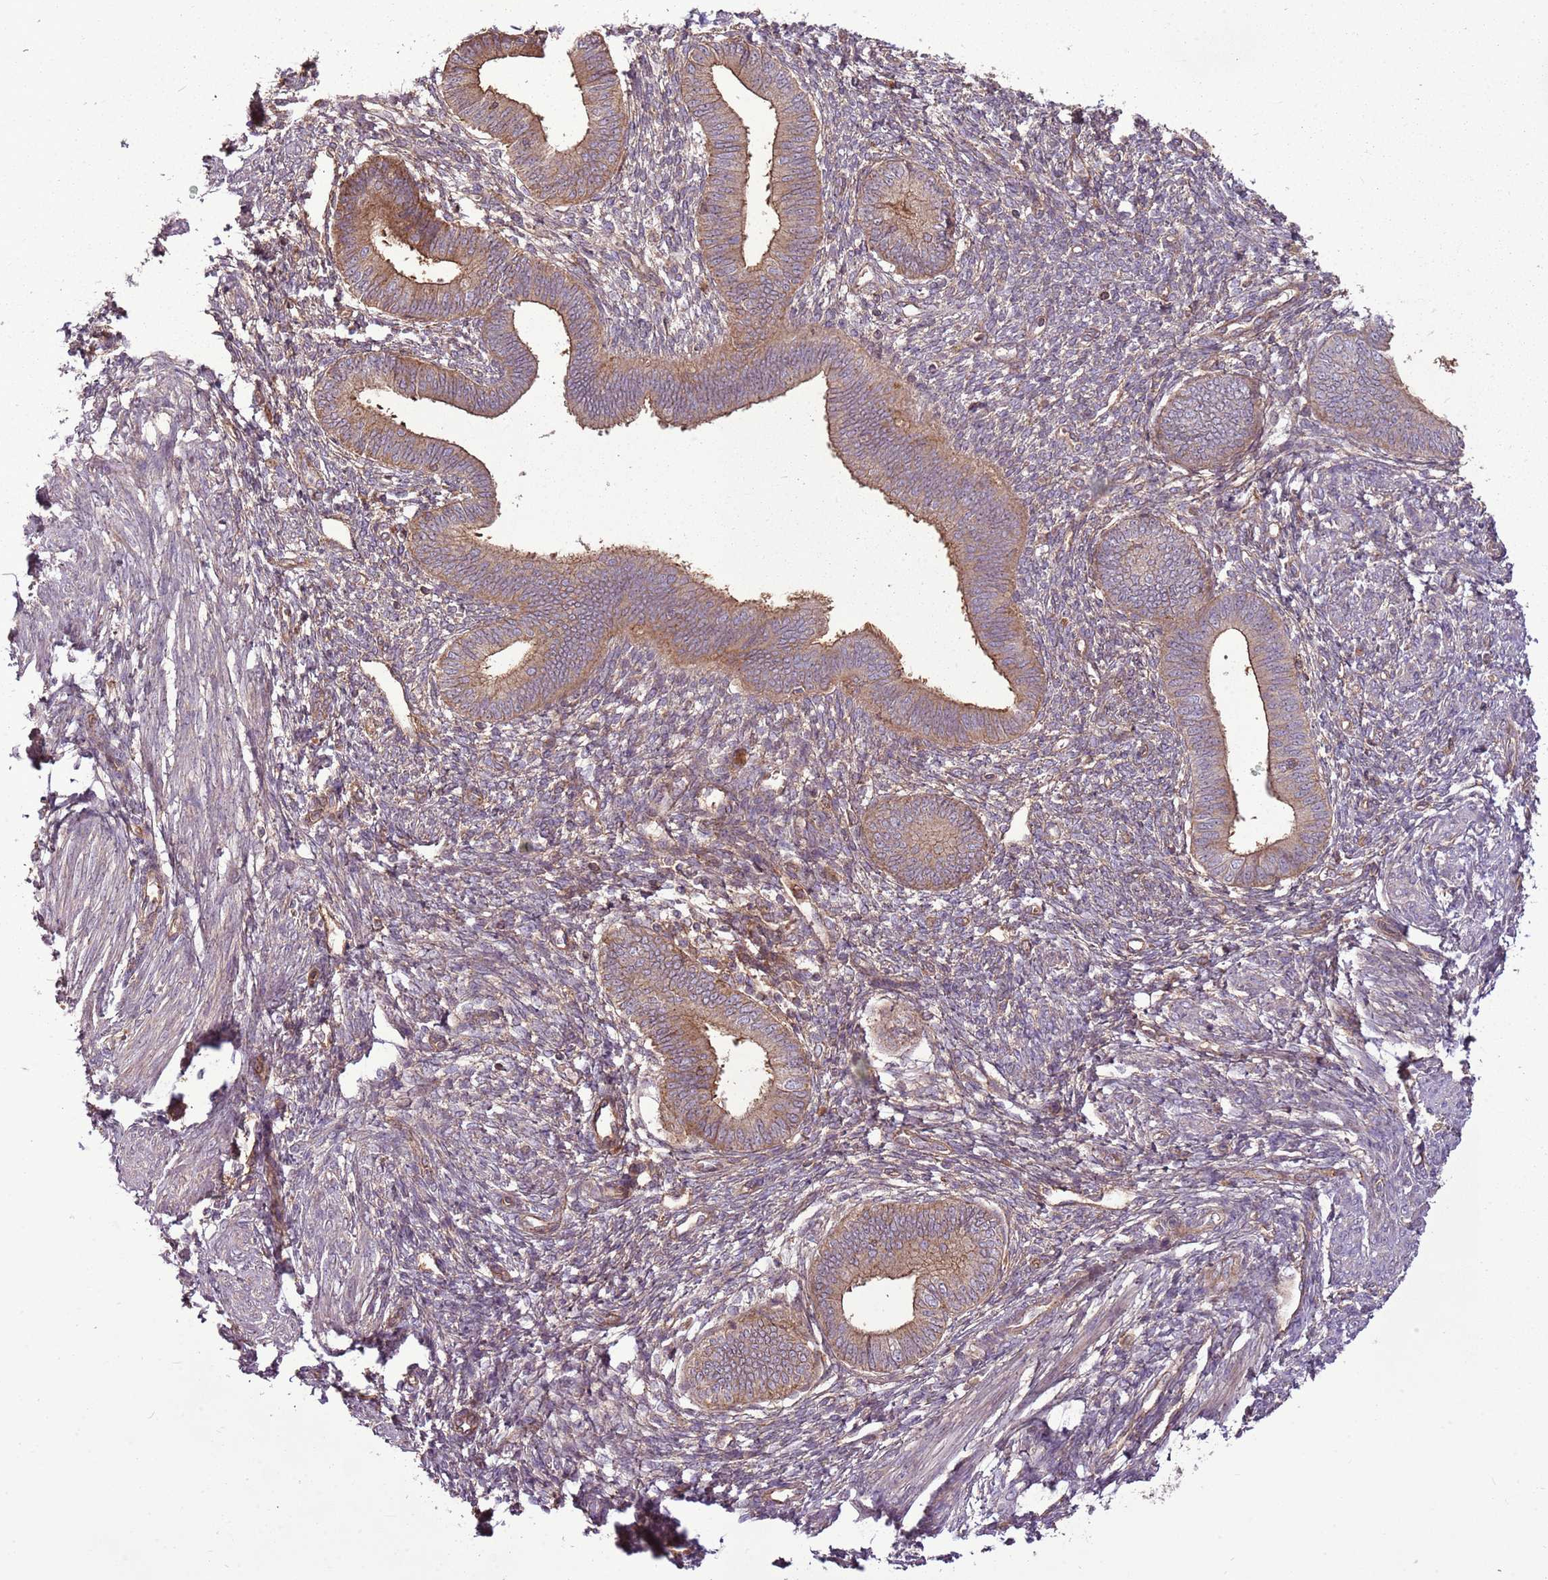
{"staining": {"intensity": "weak", "quantity": "25%-75%", "location": "cytoplasmic/membranous"}, "tissue": "endometrium", "cell_type": "Cells in endometrial stroma", "image_type": "normal", "snomed": [{"axis": "morphology", "description": "Normal tissue, NOS"}, {"axis": "topography", "description": "Endometrium"}], "caption": "Immunohistochemistry (IHC) of unremarkable human endometrium displays low levels of weak cytoplasmic/membranous staining in about 25%-75% of cells in endometrial stroma. The protein is stained brown, and the nuclei are stained in blue (DAB (3,3'-diaminobenzidine) IHC with brightfield microscopy, high magnification).", "gene": "ANKRD24", "patient": {"sex": "female", "age": 46}}